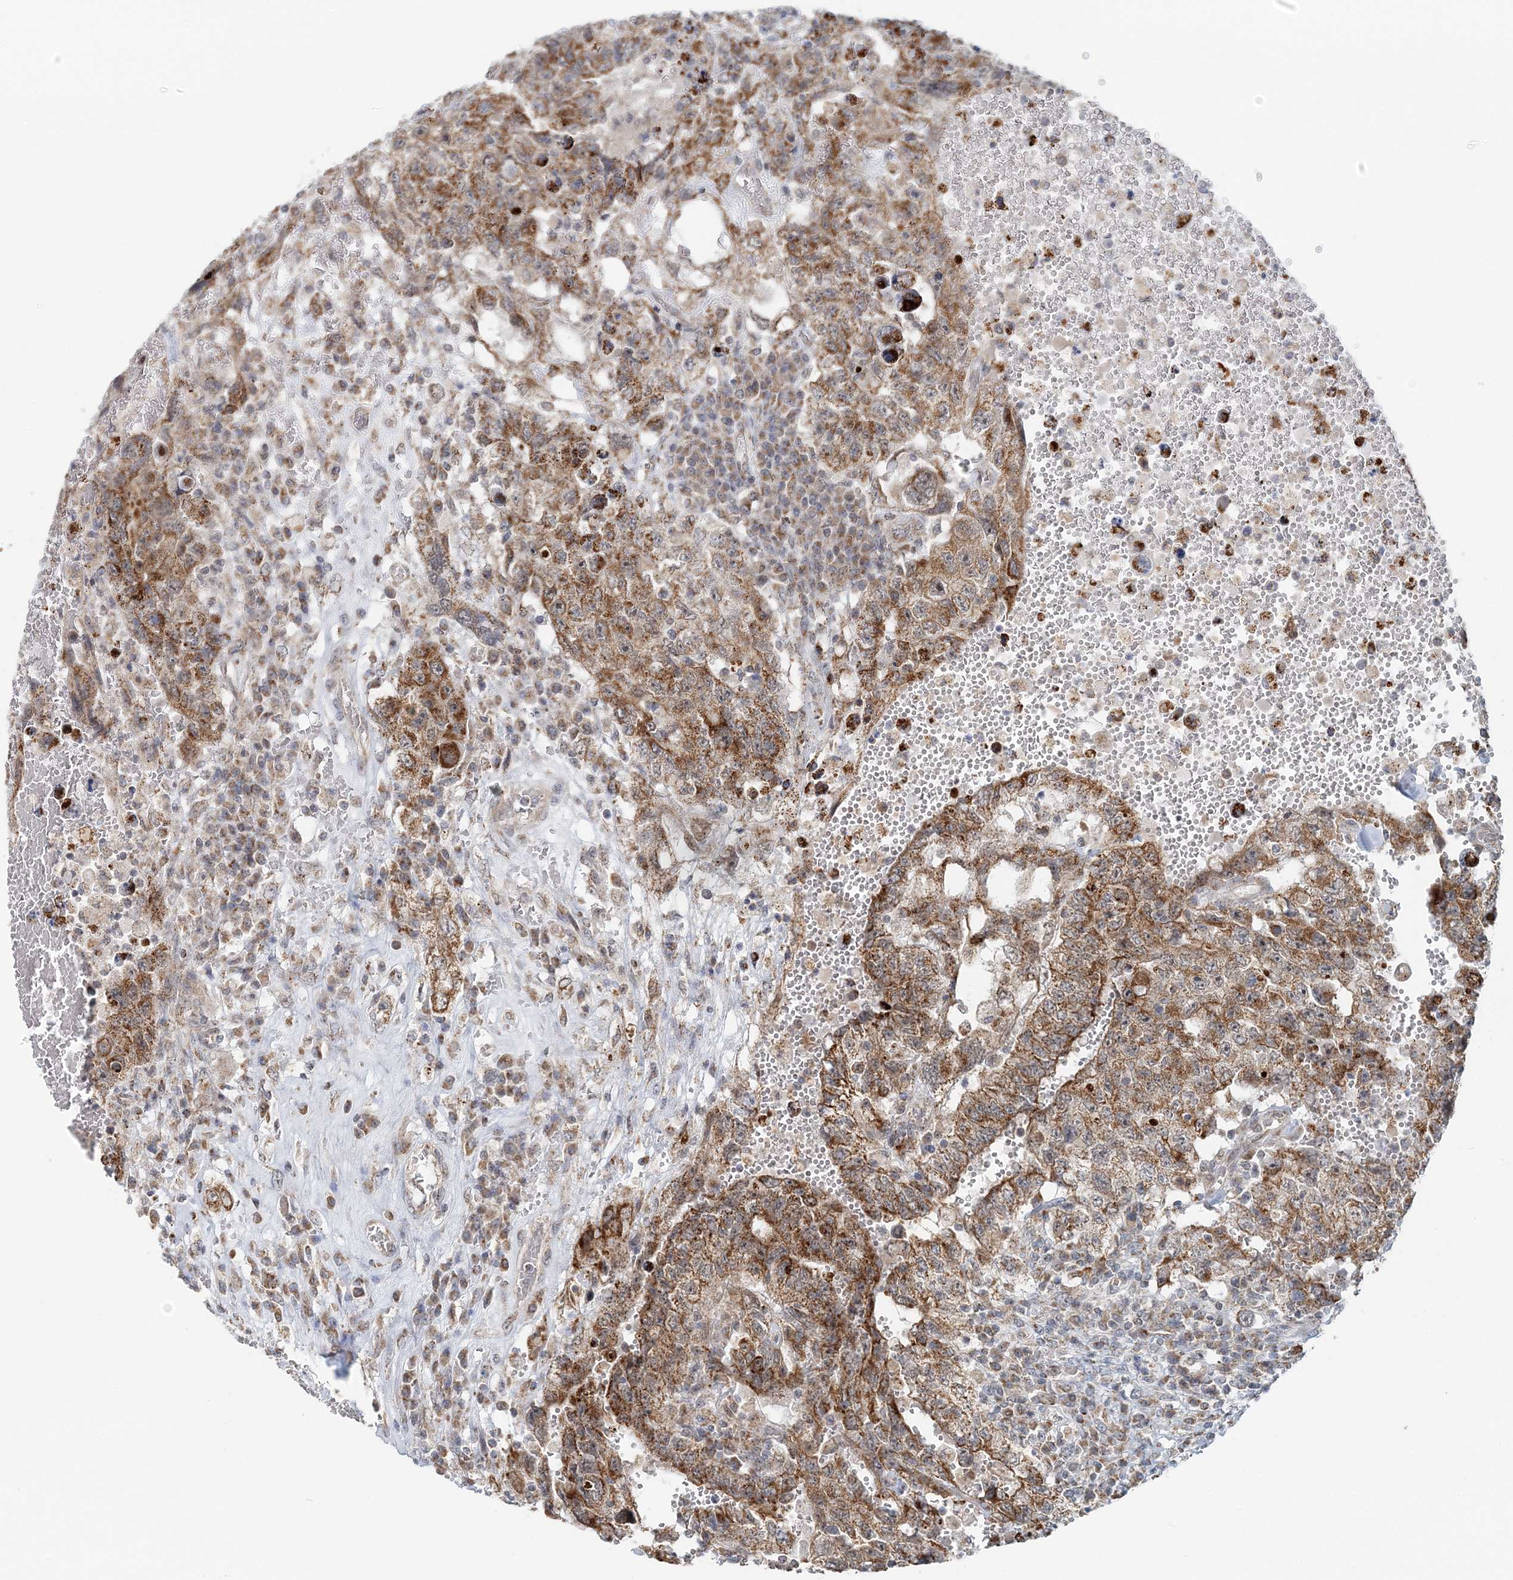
{"staining": {"intensity": "moderate", "quantity": ">75%", "location": "cytoplasmic/membranous"}, "tissue": "testis cancer", "cell_type": "Tumor cells", "image_type": "cancer", "snomed": [{"axis": "morphology", "description": "Carcinoma, Embryonal, NOS"}, {"axis": "topography", "description": "Testis"}], "caption": "The photomicrograph reveals staining of embryonal carcinoma (testis), revealing moderate cytoplasmic/membranous protein staining (brown color) within tumor cells.", "gene": "RNF150", "patient": {"sex": "male", "age": 26}}